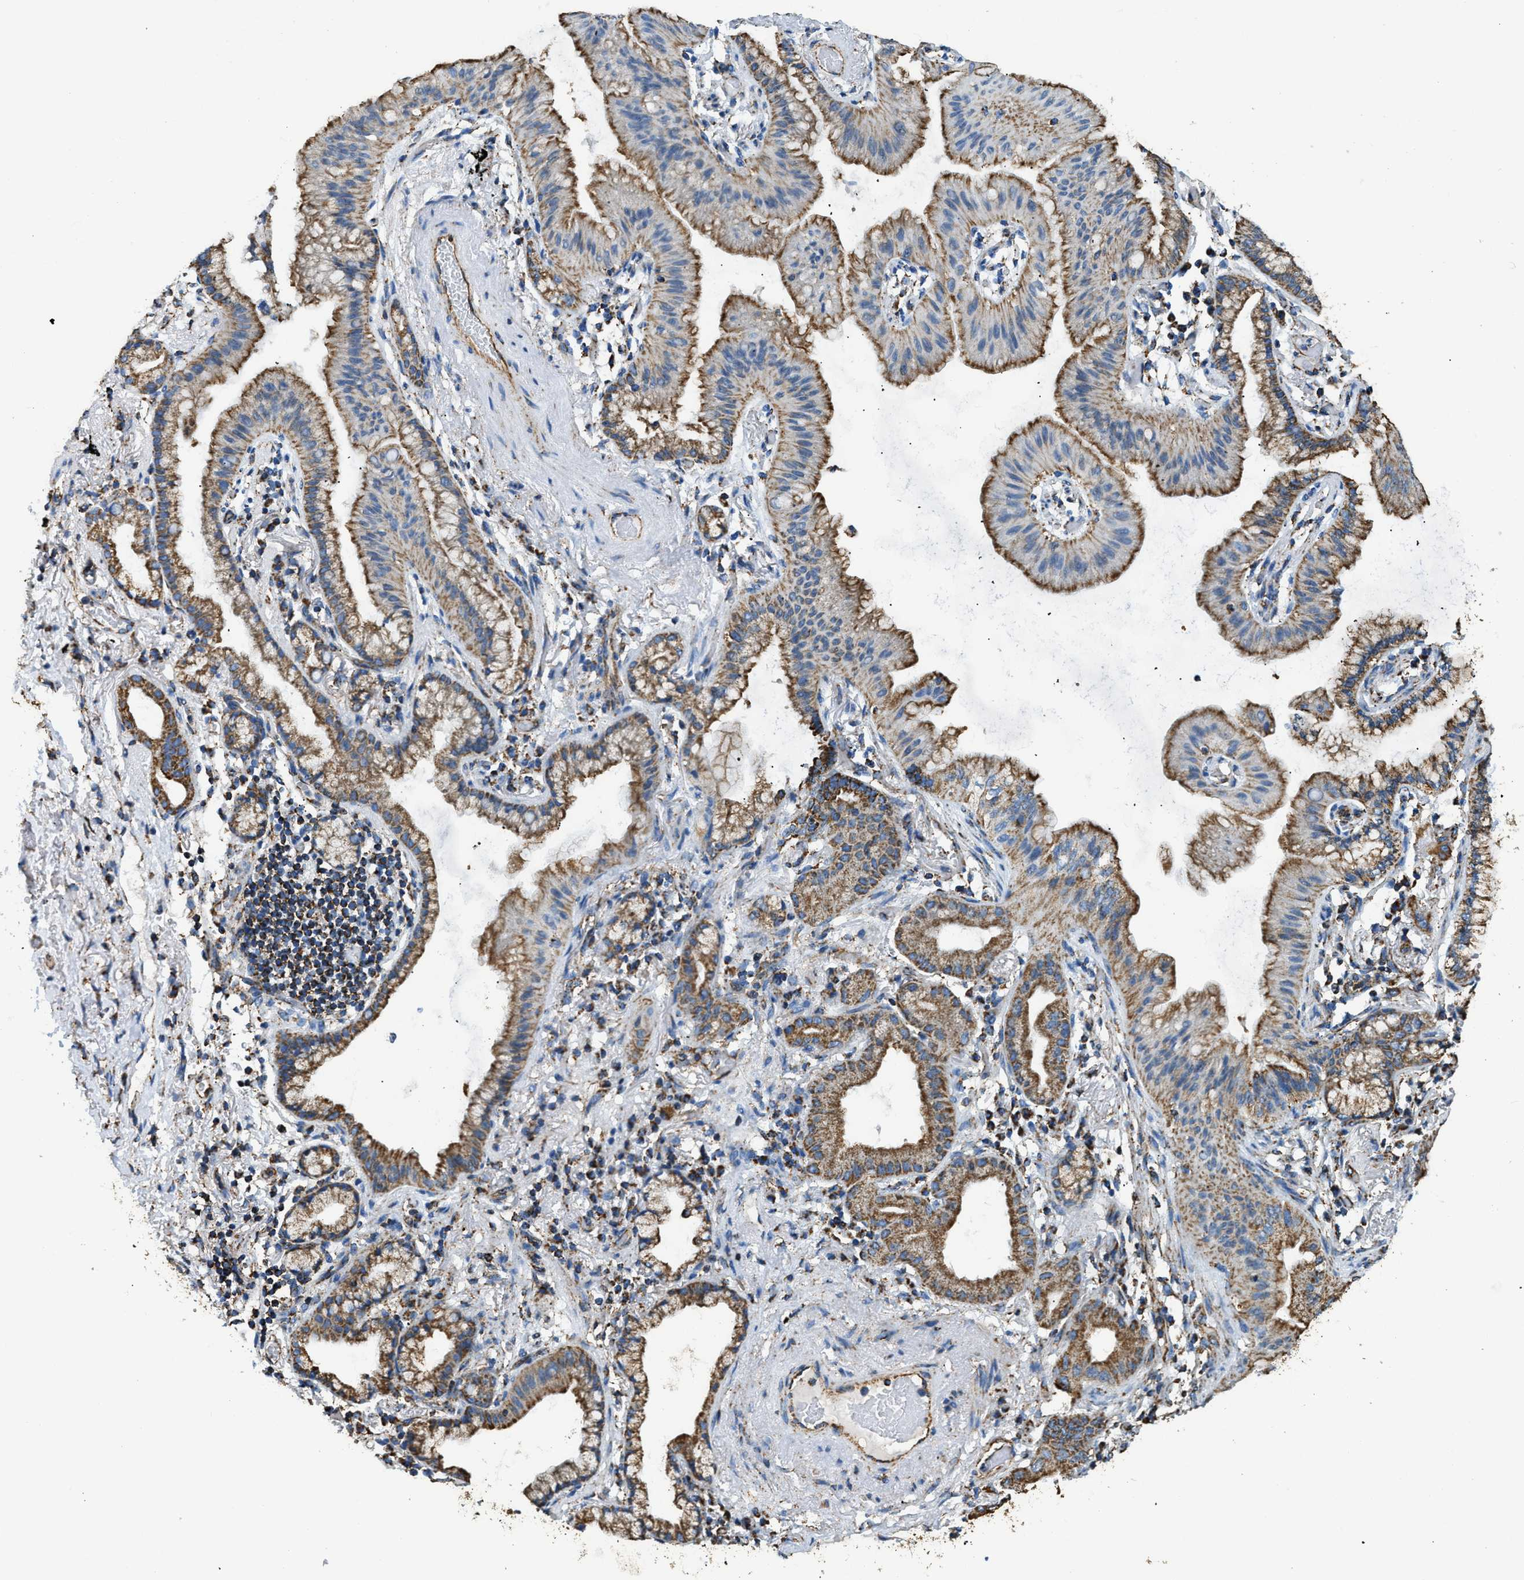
{"staining": {"intensity": "moderate", "quantity": ">75%", "location": "cytoplasmic/membranous"}, "tissue": "lung cancer", "cell_type": "Tumor cells", "image_type": "cancer", "snomed": [{"axis": "morphology", "description": "Normal tissue, NOS"}, {"axis": "morphology", "description": "Adenocarcinoma, NOS"}, {"axis": "topography", "description": "Bronchus"}, {"axis": "topography", "description": "Lung"}], "caption": "Protein expression analysis of lung cancer (adenocarcinoma) demonstrates moderate cytoplasmic/membranous staining in about >75% of tumor cells. (DAB IHC with brightfield microscopy, high magnification).", "gene": "IRX6", "patient": {"sex": "female", "age": 70}}